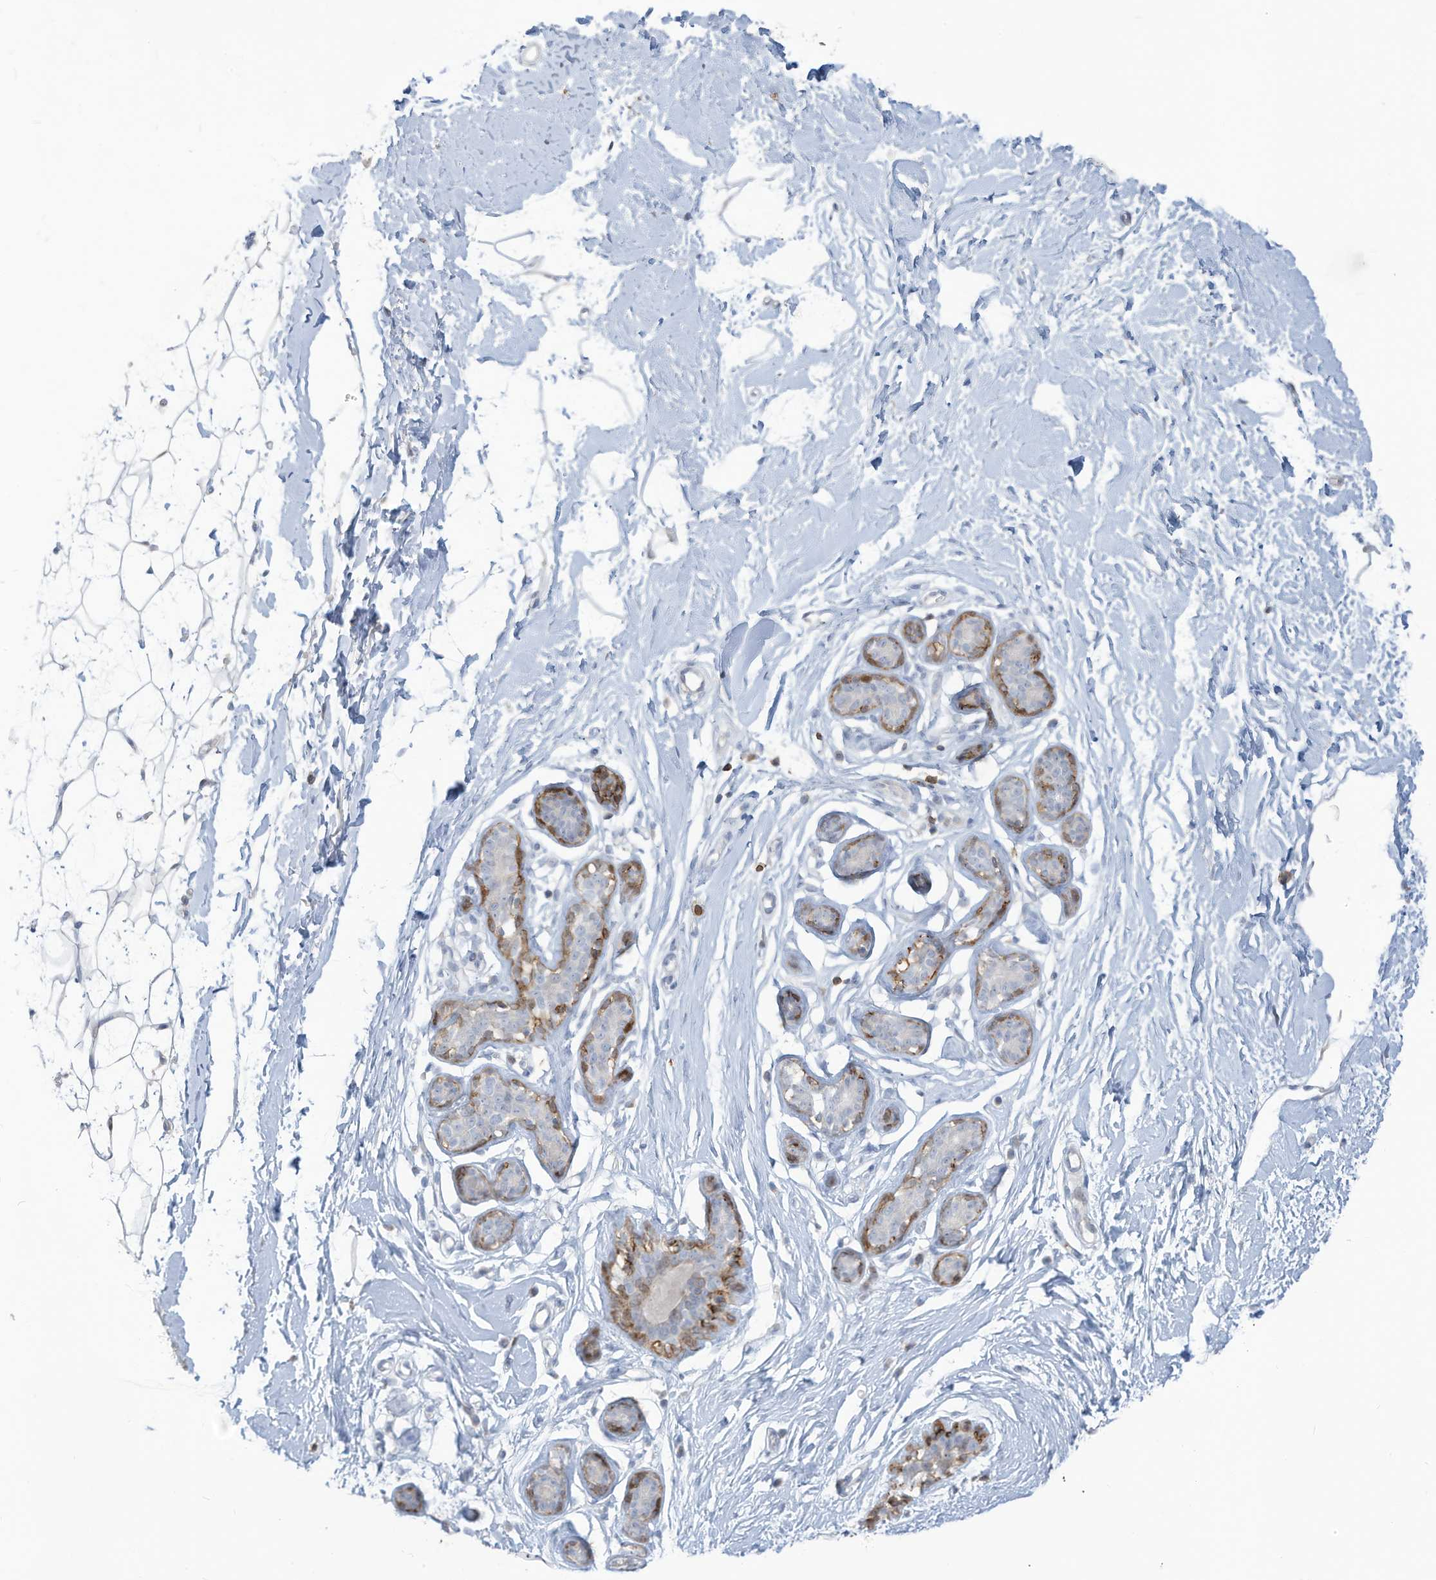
{"staining": {"intensity": "negative", "quantity": "none", "location": "none"}, "tissue": "adipose tissue", "cell_type": "Adipocytes", "image_type": "normal", "snomed": [{"axis": "morphology", "description": "Normal tissue, NOS"}, {"axis": "topography", "description": "Breast"}], "caption": "An image of human adipose tissue is negative for staining in adipocytes. (IHC, brightfield microscopy, high magnification).", "gene": "NOTO", "patient": {"sex": "female", "age": 23}}